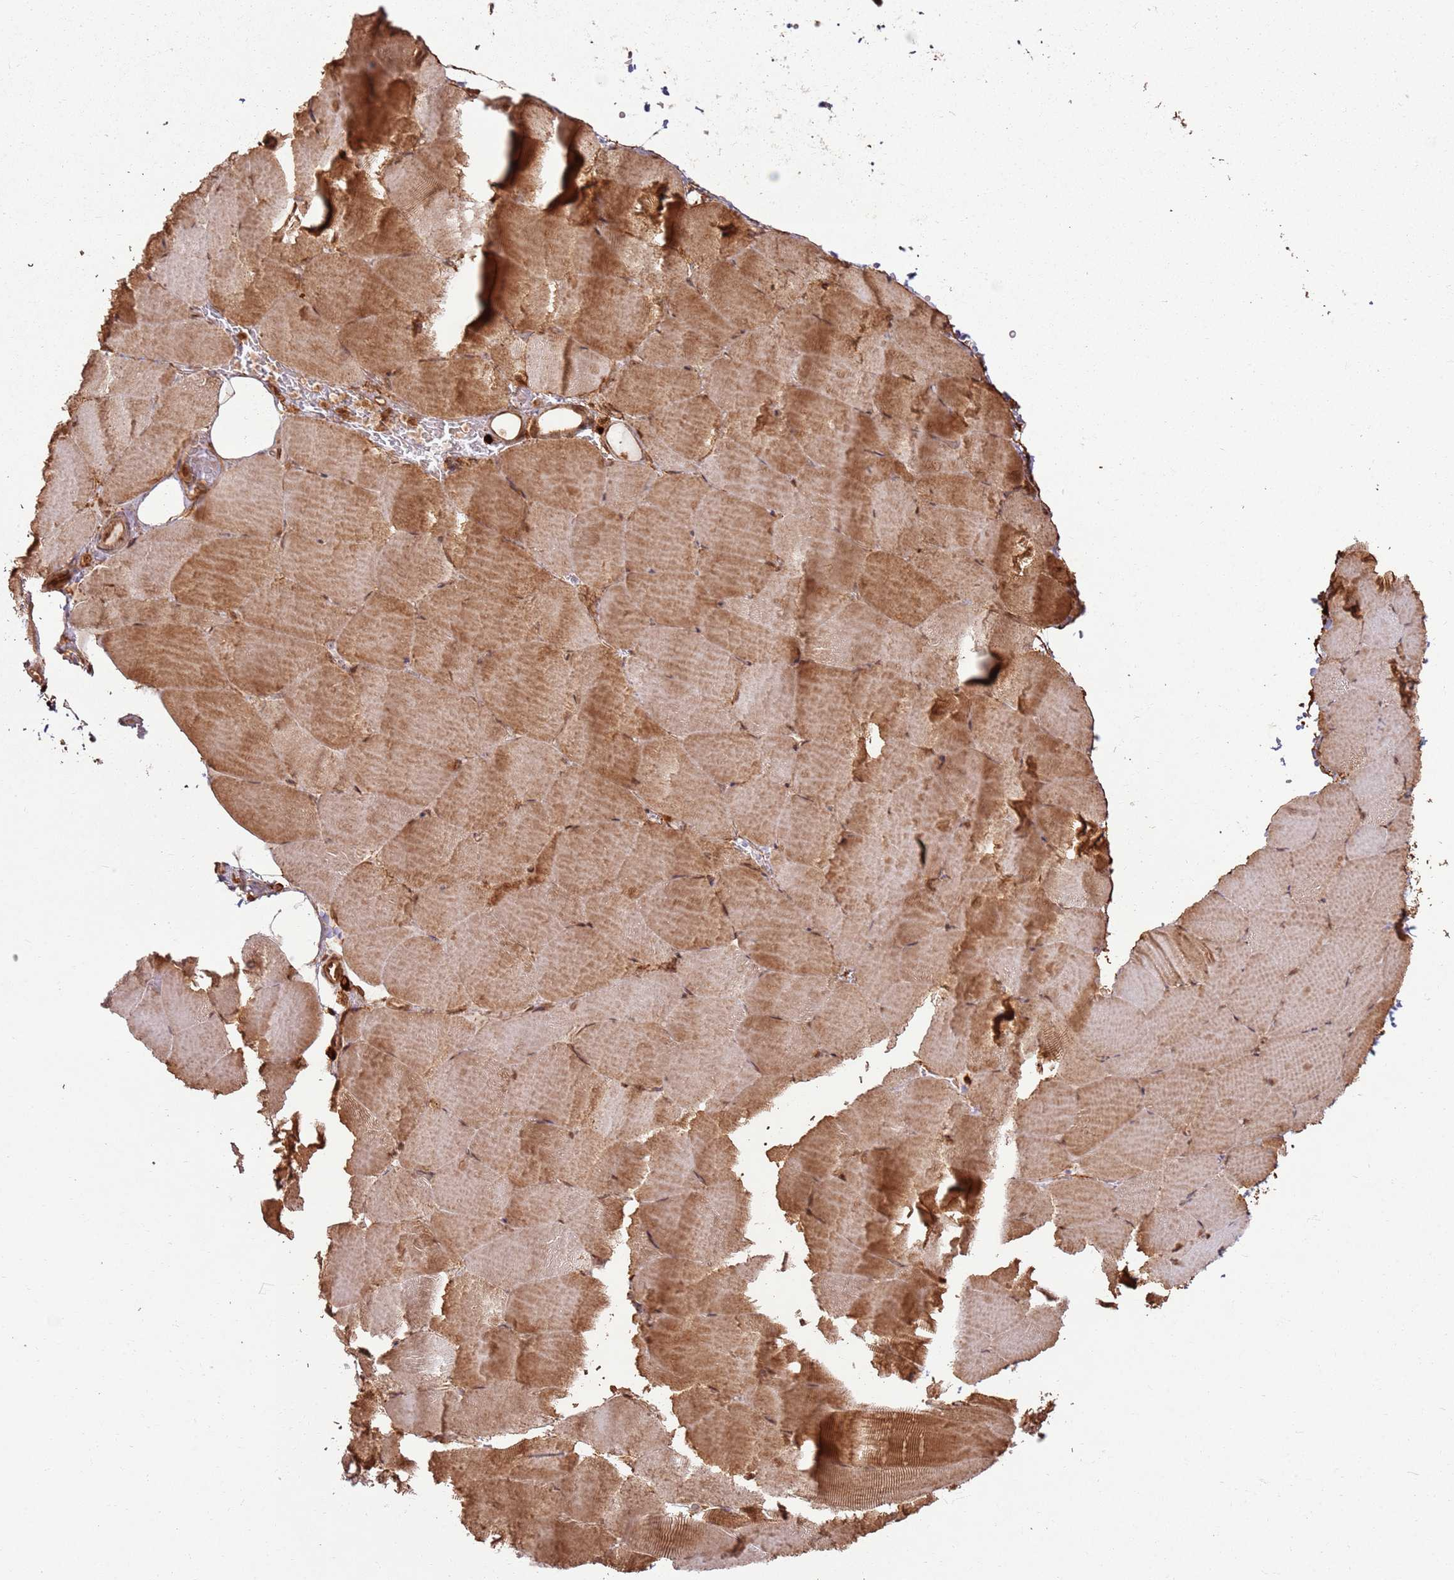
{"staining": {"intensity": "moderate", "quantity": "25%-75%", "location": "cytoplasmic/membranous"}, "tissue": "skeletal muscle", "cell_type": "Myocytes", "image_type": "normal", "snomed": [{"axis": "morphology", "description": "Normal tissue, NOS"}, {"axis": "topography", "description": "Skeletal muscle"}, {"axis": "topography", "description": "Parathyroid gland"}], "caption": "A histopathology image of human skeletal muscle stained for a protein reveals moderate cytoplasmic/membranous brown staining in myocytes. (brown staining indicates protein expression, while blue staining denotes nuclei).", "gene": "TBC1D13", "patient": {"sex": "female", "age": 37}}